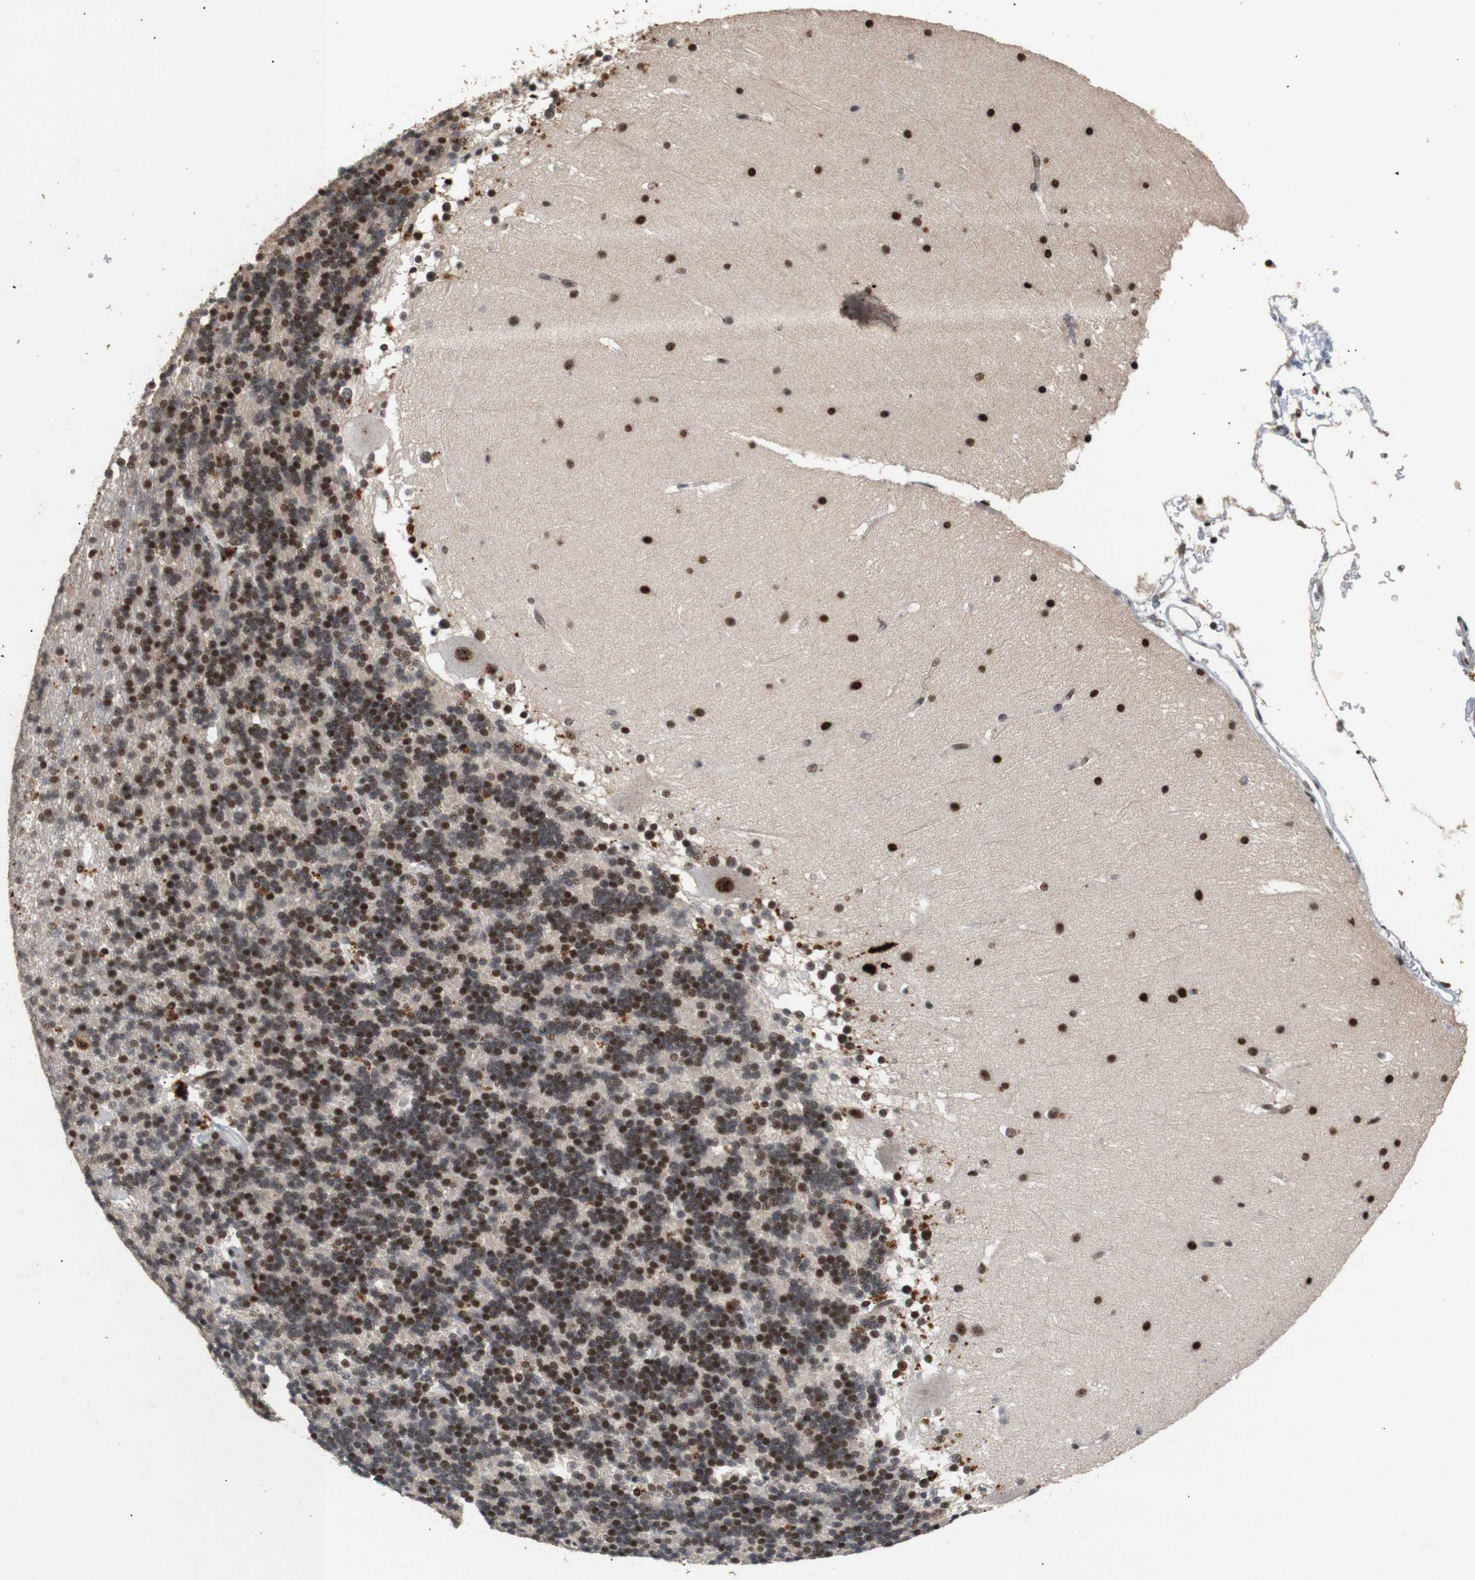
{"staining": {"intensity": "moderate", "quantity": ">75%", "location": "nuclear"}, "tissue": "cerebellum", "cell_type": "Cells in granular layer", "image_type": "normal", "snomed": [{"axis": "morphology", "description": "Normal tissue, NOS"}, {"axis": "topography", "description": "Cerebellum"}], "caption": "Immunohistochemistry micrograph of benign cerebellum: human cerebellum stained using immunohistochemistry demonstrates medium levels of moderate protein expression localized specifically in the nuclear of cells in granular layer, appearing as a nuclear brown color.", "gene": "PYM1", "patient": {"sex": "female", "age": 19}}